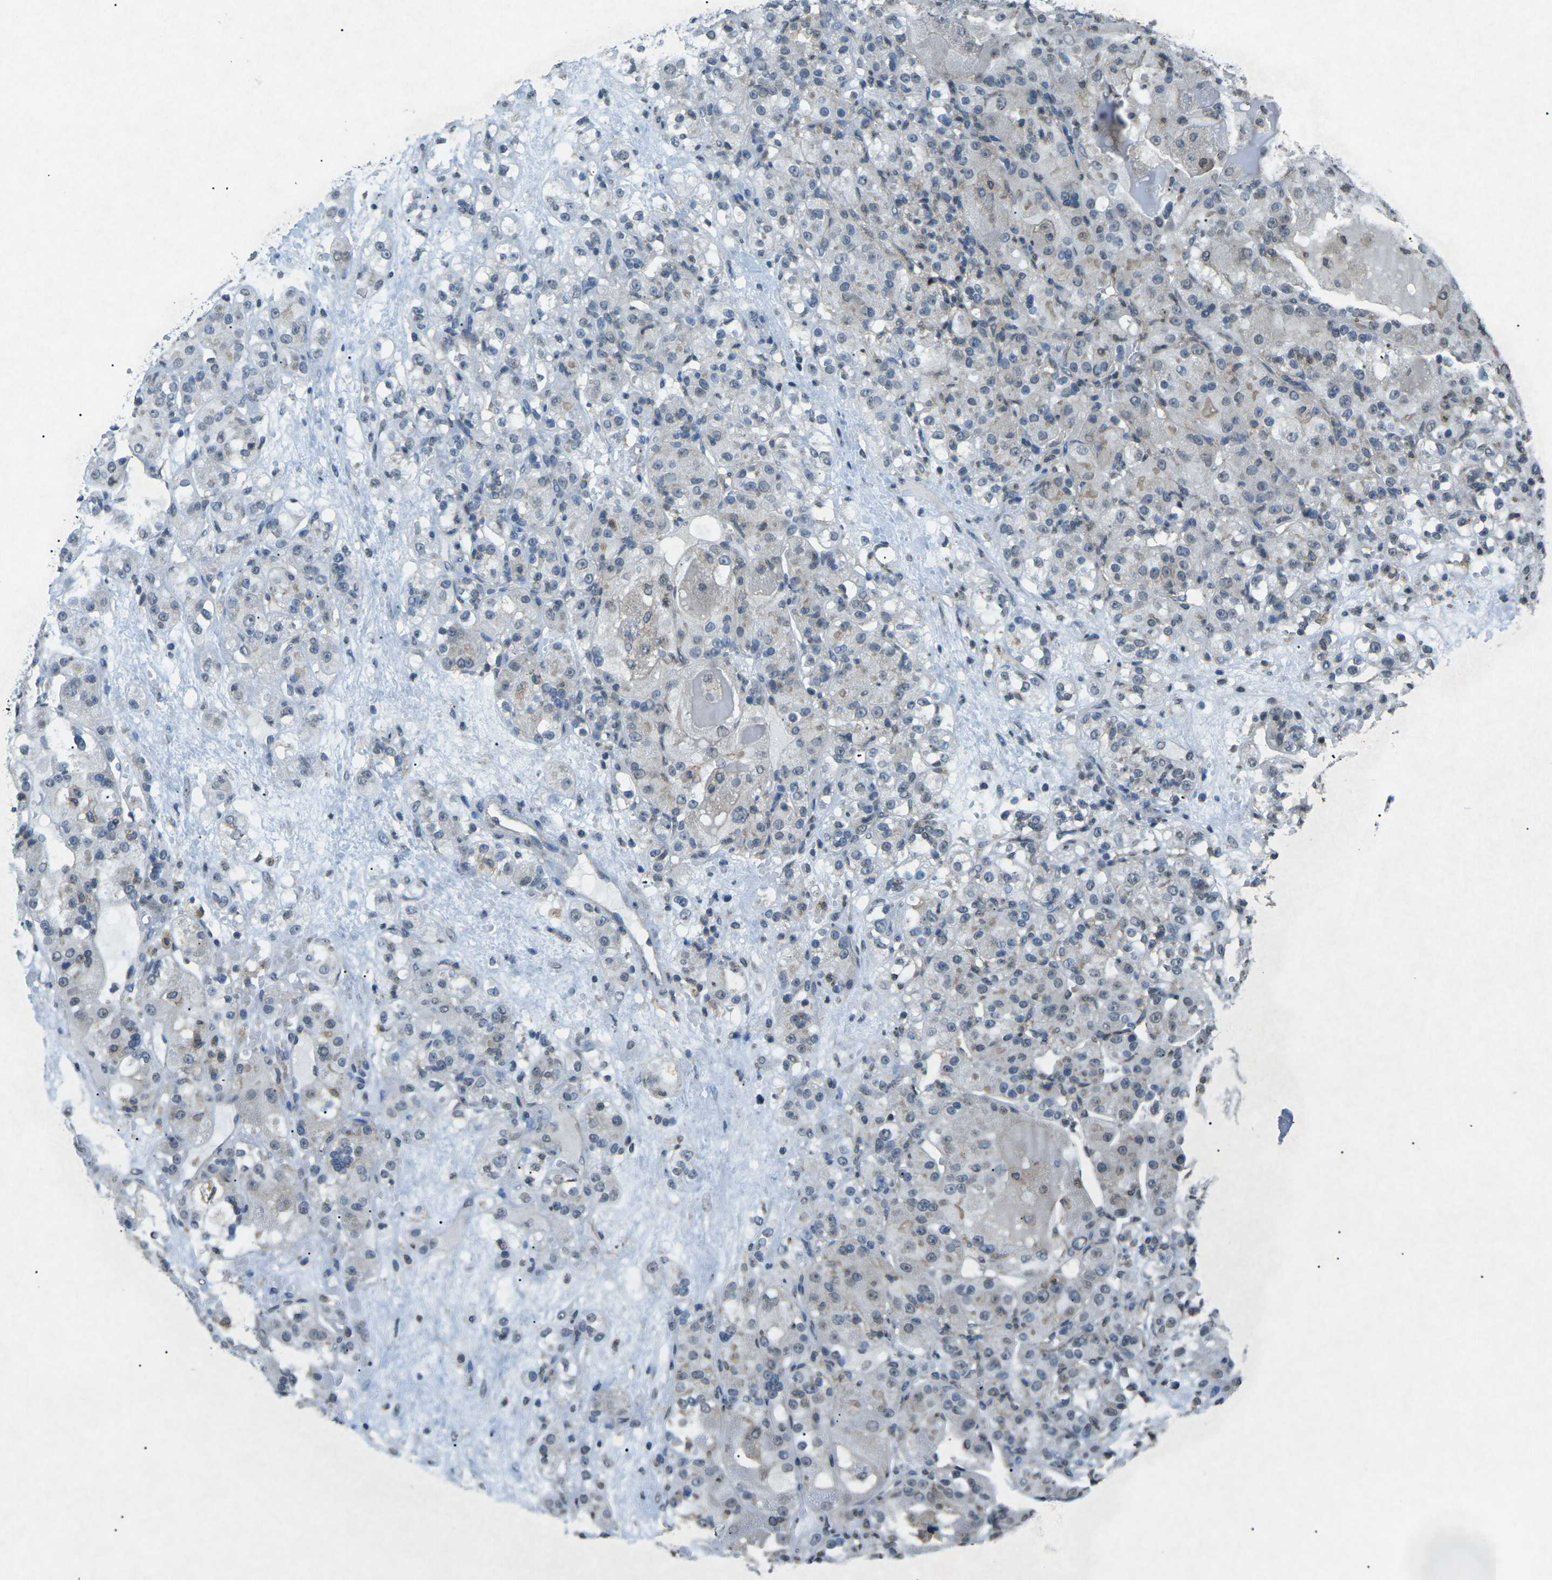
{"staining": {"intensity": "weak", "quantity": "<25%", "location": "nuclear"}, "tissue": "renal cancer", "cell_type": "Tumor cells", "image_type": "cancer", "snomed": [{"axis": "morphology", "description": "Normal tissue, NOS"}, {"axis": "morphology", "description": "Adenocarcinoma, NOS"}, {"axis": "topography", "description": "Kidney"}], "caption": "High power microscopy photomicrograph of an immunohistochemistry (IHC) image of adenocarcinoma (renal), revealing no significant expression in tumor cells. (Brightfield microscopy of DAB IHC at high magnification).", "gene": "TFR2", "patient": {"sex": "male", "age": 61}}